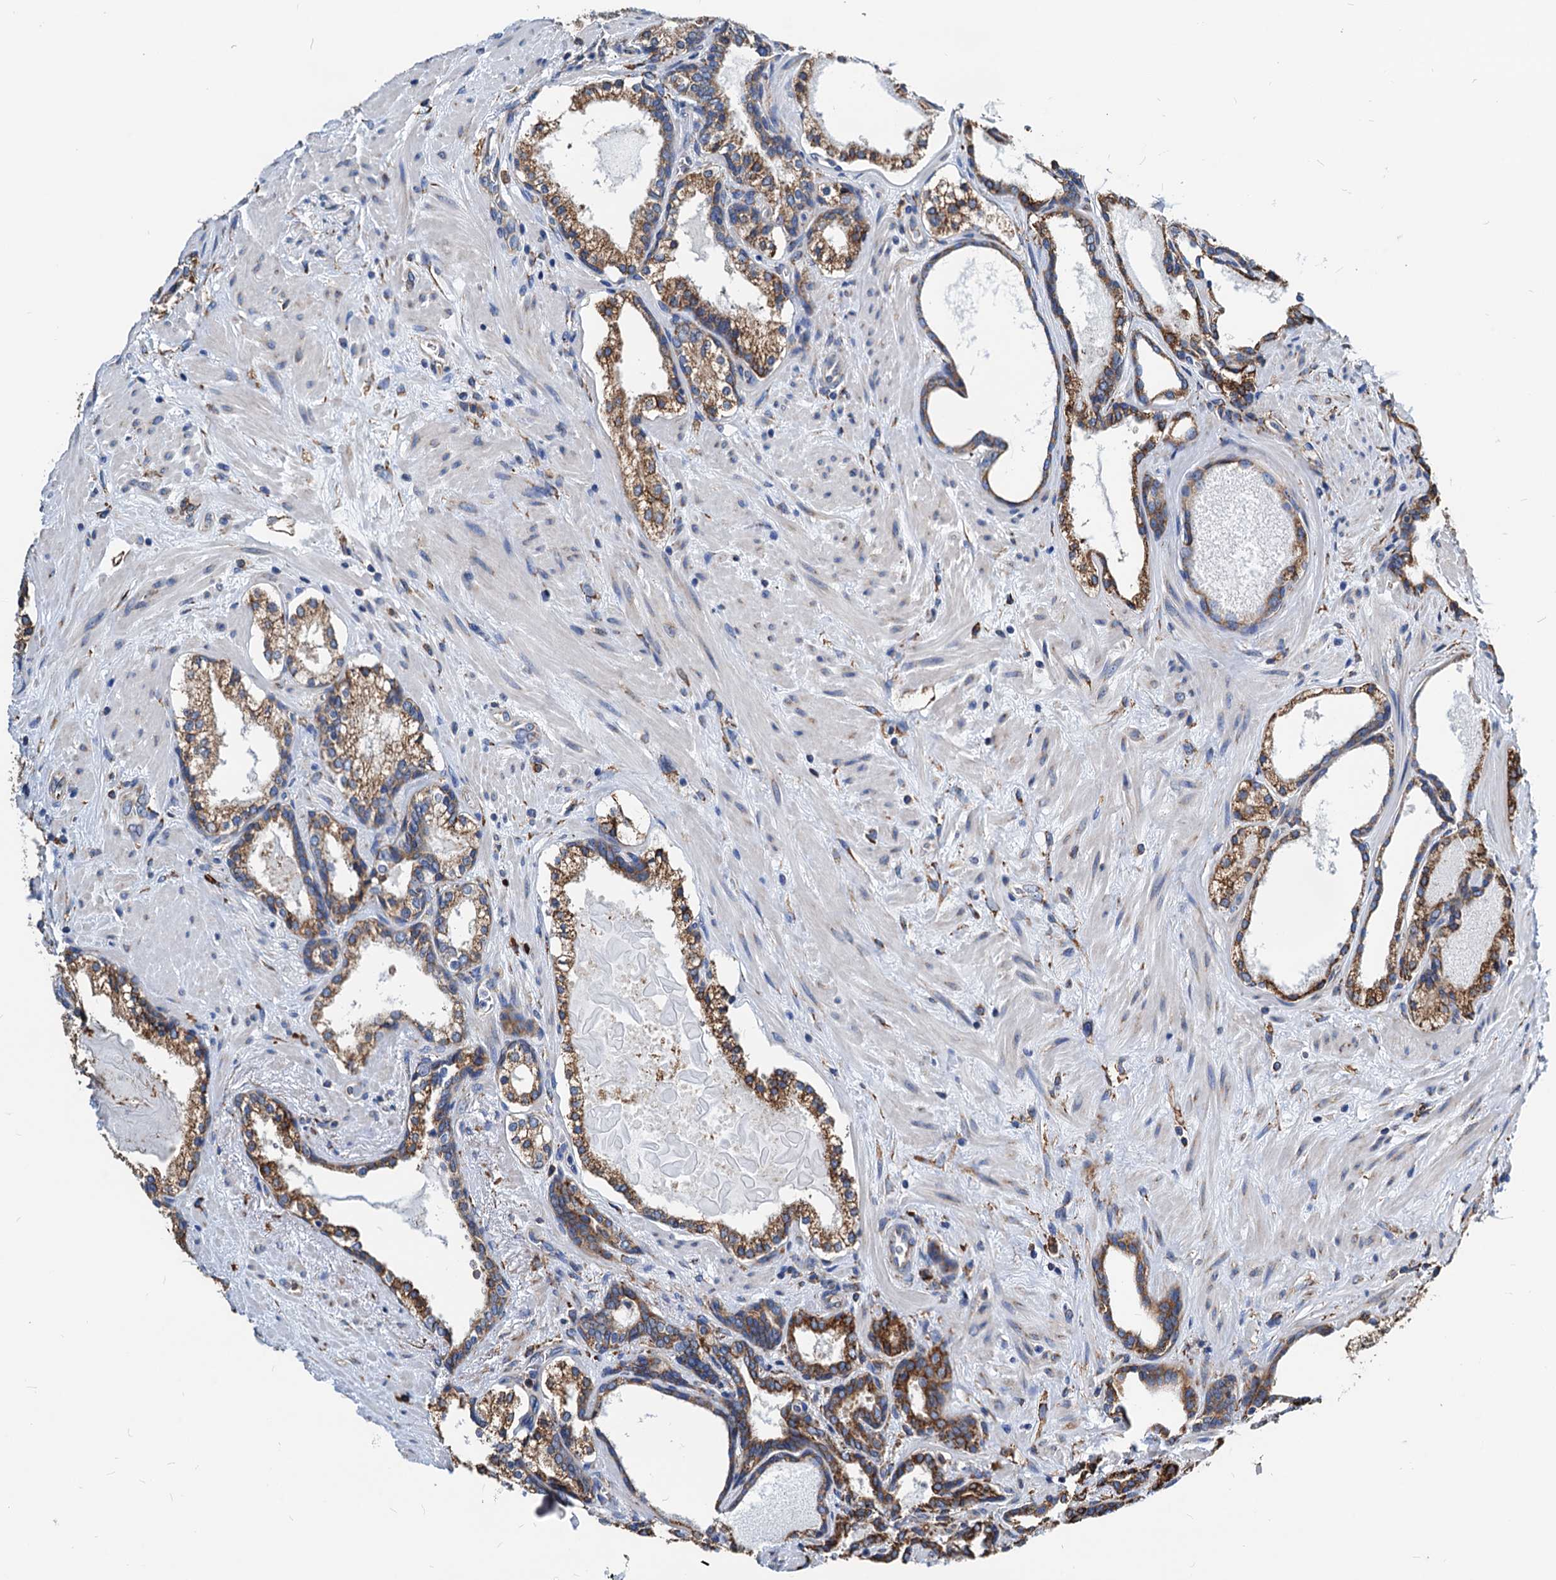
{"staining": {"intensity": "moderate", "quantity": ">75%", "location": "cytoplasmic/membranous"}, "tissue": "prostate cancer", "cell_type": "Tumor cells", "image_type": "cancer", "snomed": [{"axis": "morphology", "description": "Adenocarcinoma, High grade"}, {"axis": "topography", "description": "Prostate"}], "caption": "Immunohistochemistry (IHC) micrograph of prostate cancer stained for a protein (brown), which exhibits medium levels of moderate cytoplasmic/membranous expression in about >75% of tumor cells.", "gene": "HSPA5", "patient": {"sex": "male", "age": 58}}